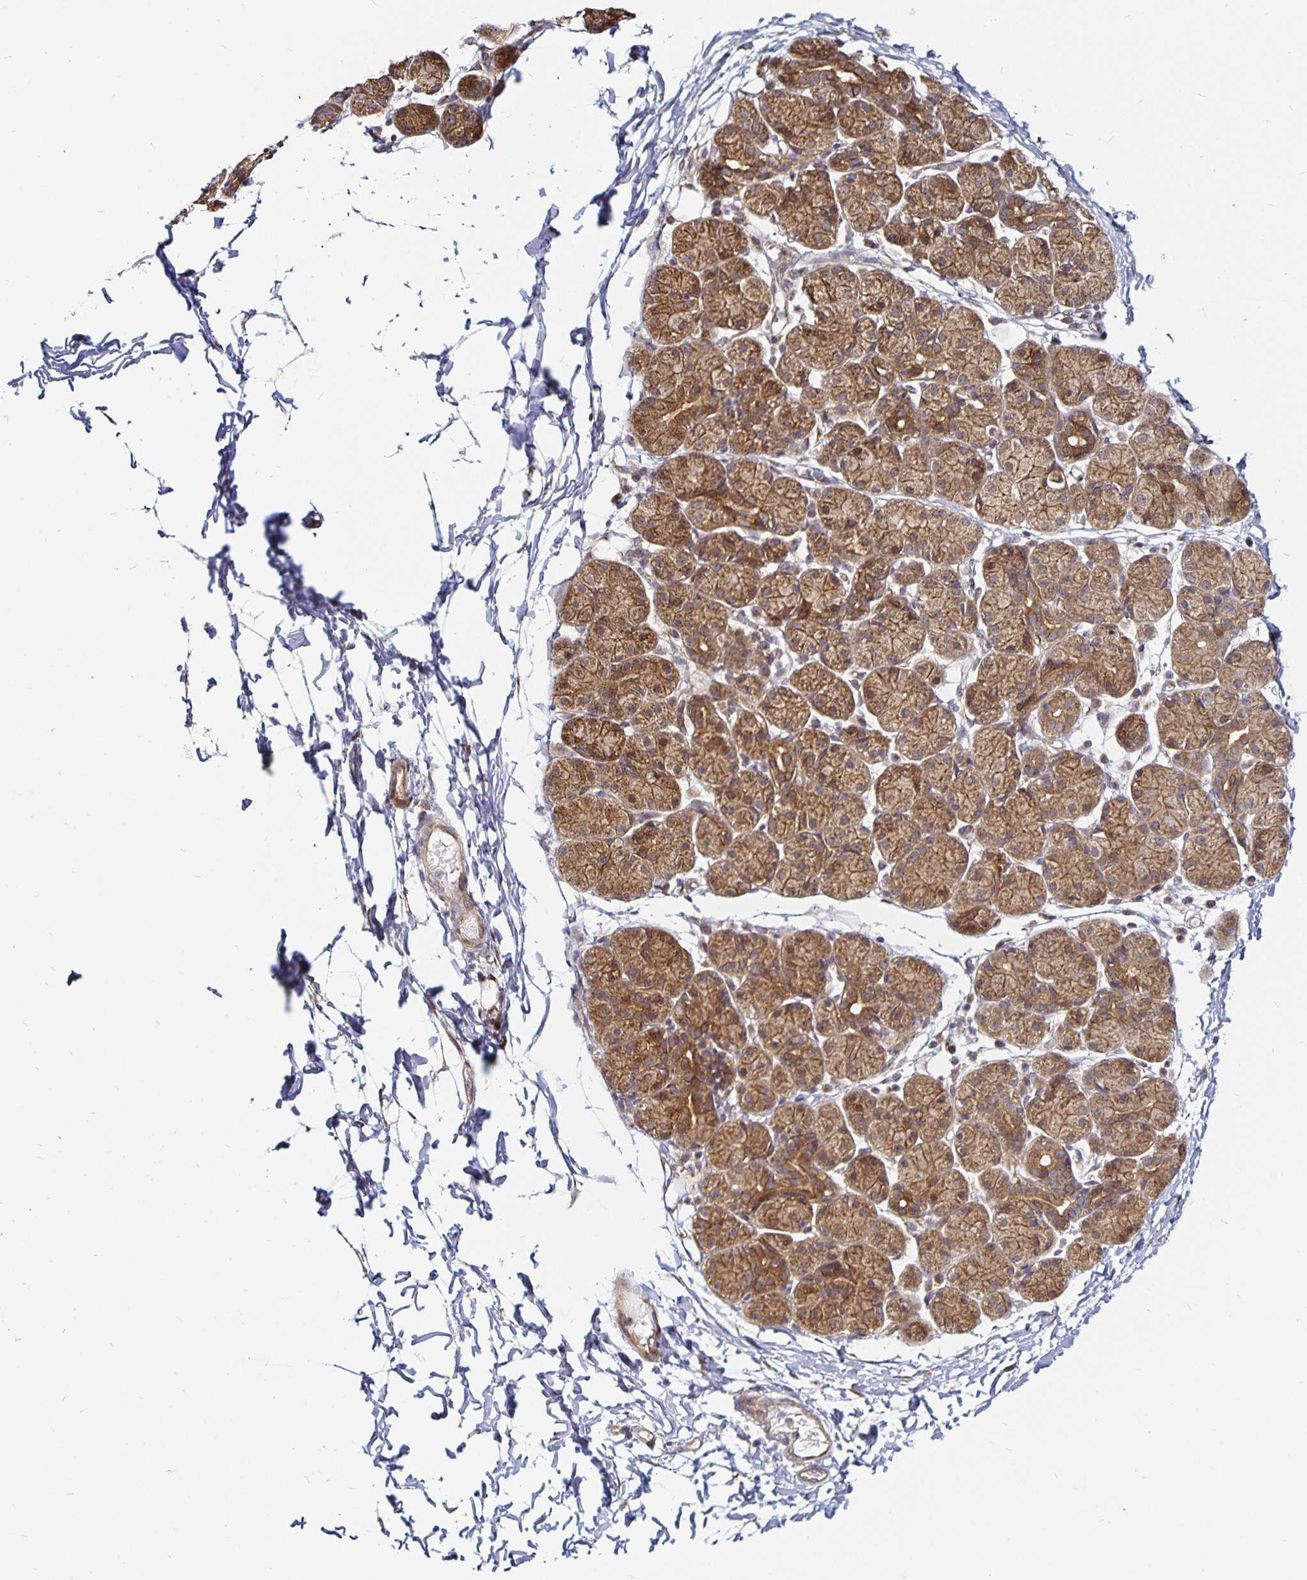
{"staining": {"intensity": "moderate", "quantity": ">75%", "location": "cytoplasmic/membranous"}, "tissue": "salivary gland", "cell_type": "Glandular cells", "image_type": "normal", "snomed": [{"axis": "morphology", "description": "Normal tissue, NOS"}, {"axis": "morphology", "description": "Inflammation, NOS"}, {"axis": "topography", "description": "Lymph node"}, {"axis": "topography", "description": "Salivary gland"}], "caption": "This histopathology image reveals IHC staining of unremarkable human salivary gland, with medium moderate cytoplasmic/membranous staining in about >75% of glandular cells.", "gene": "CYP27A1", "patient": {"sex": "male", "age": 3}}